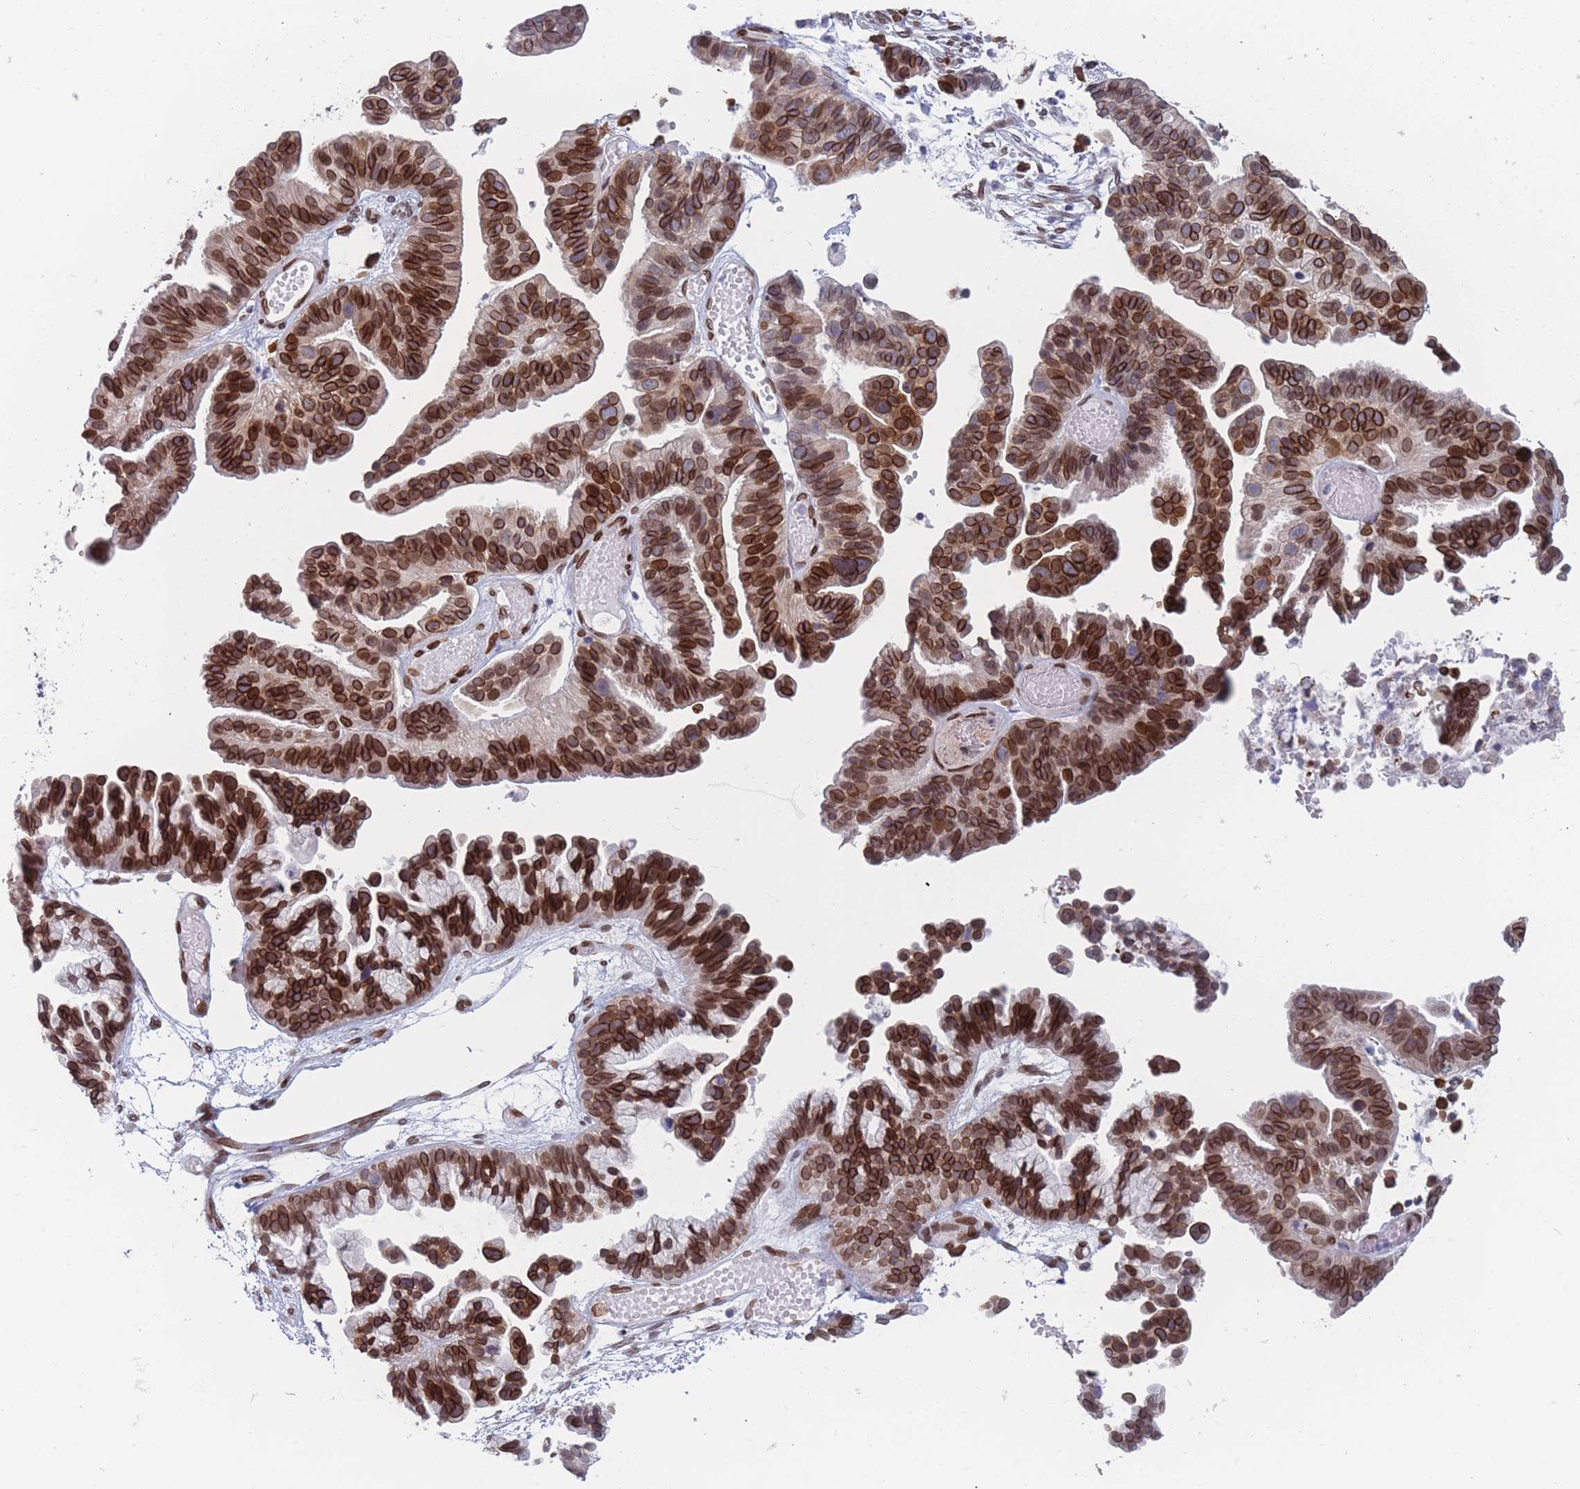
{"staining": {"intensity": "strong", "quantity": ">75%", "location": "cytoplasmic/membranous,nuclear"}, "tissue": "ovarian cancer", "cell_type": "Tumor cells", "image_type": "cancer", "snomed": [{"axis": "morphology", "description": "Cystadenocarcinoma, serous, NOS"}, {"axis": "topography", "description": "Ovary"}], "caption": "Brown immunohistochemical staining in human ovarian cancer reveals strong cytoplasmic/membranous and nuclear expression in approximately >75% of tumor cells. (DAB = brown stain, brightfield microscopy at high magnification).", "gene": "ZBTB1", "patient": {"sex": "female", "age": 56}}